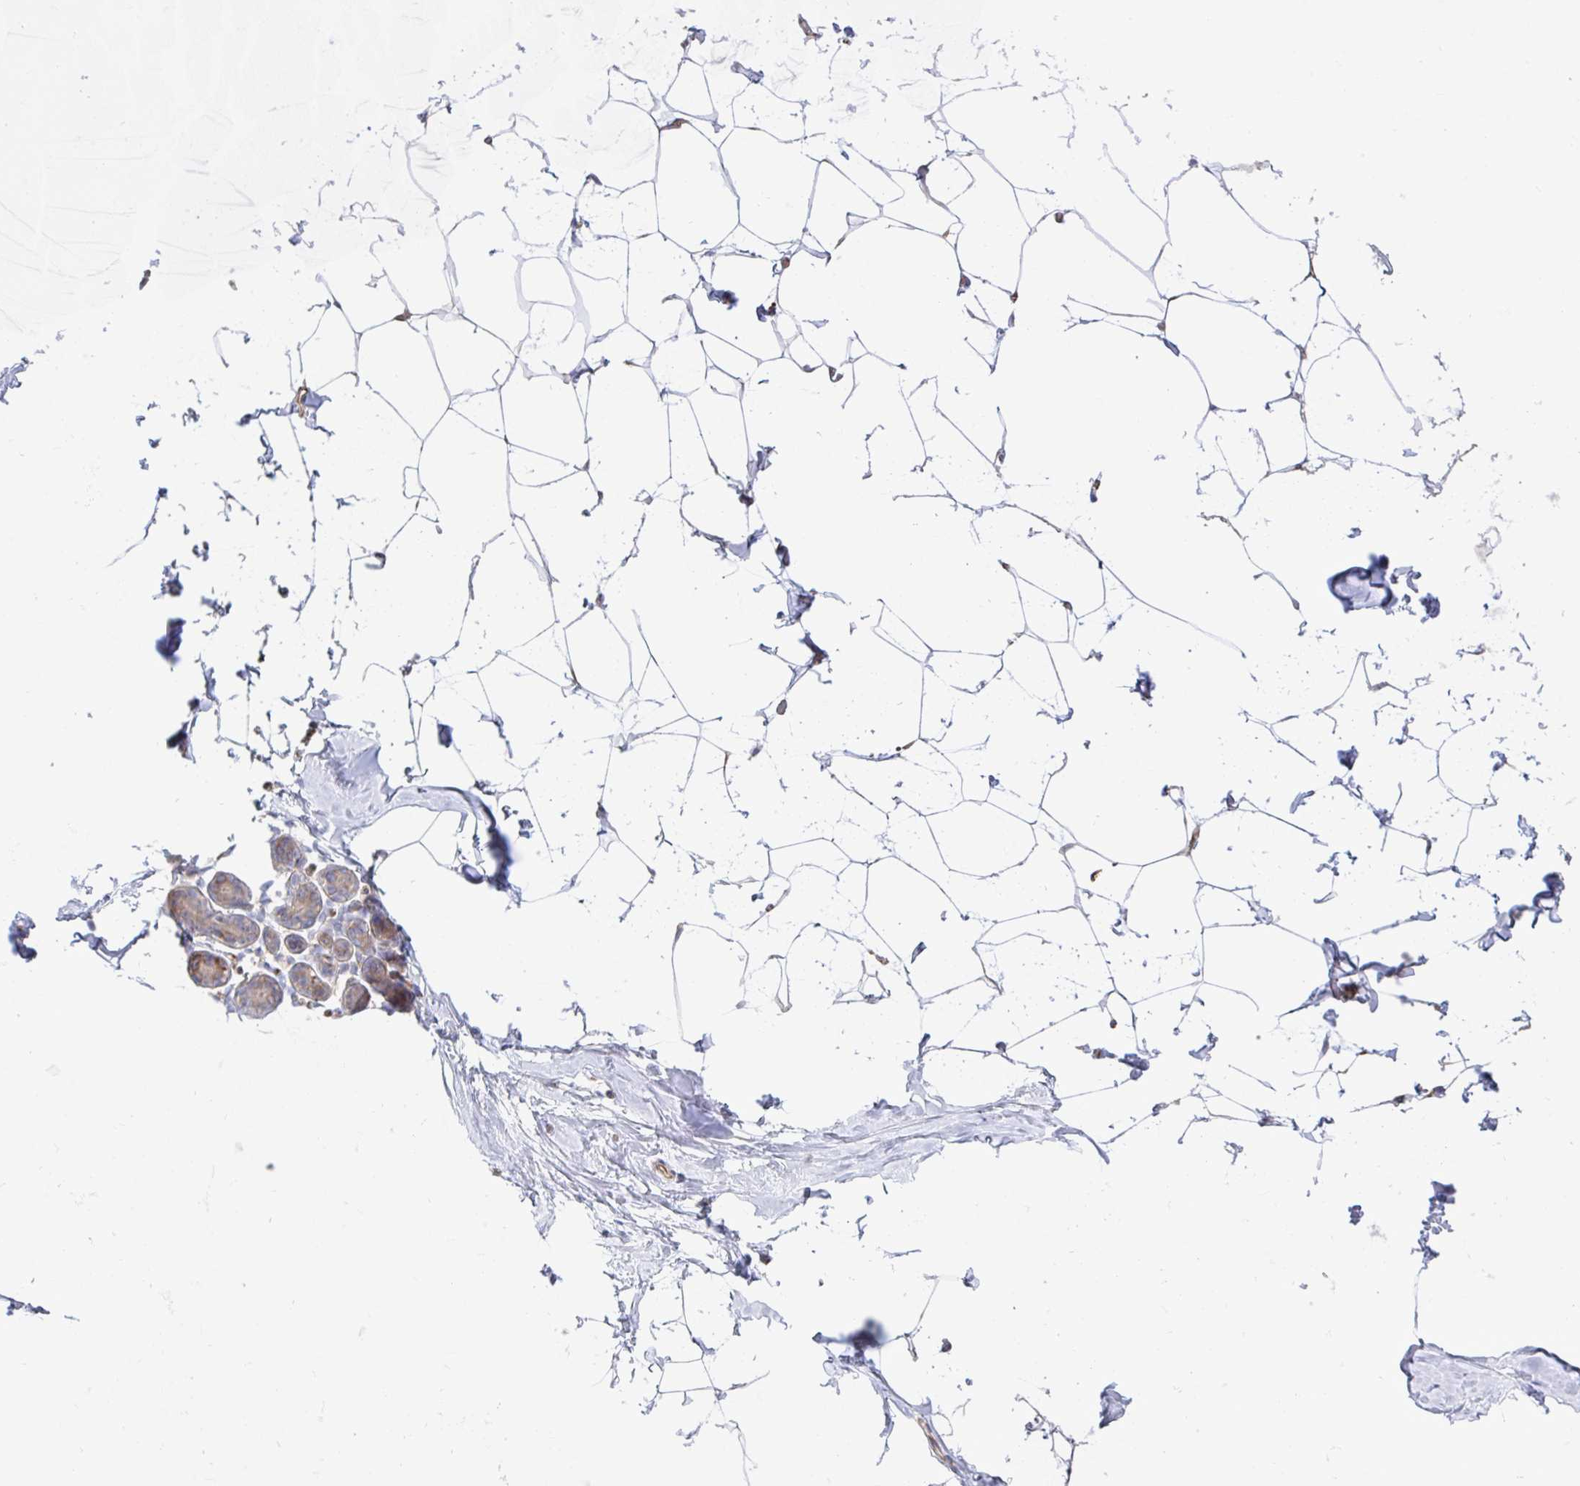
{"staining": {"intensity": "weak", "quantity": "<25%", "location": "cytoplasmic/membranous"}, "tissue": "breast", "cell_type": "Adipocytes", "image_type": "normal", "snomed": [{"axis": "morphology", "description": "Normal tissue, NOS"}, {"axis": "topography", "description": "Breast"}], "caption": "An IHC image of benign breast is shown. There is no staining in adipocytes of breast.", "gene": "WNK1", "patient": {"sex": "female", "age": 32}}